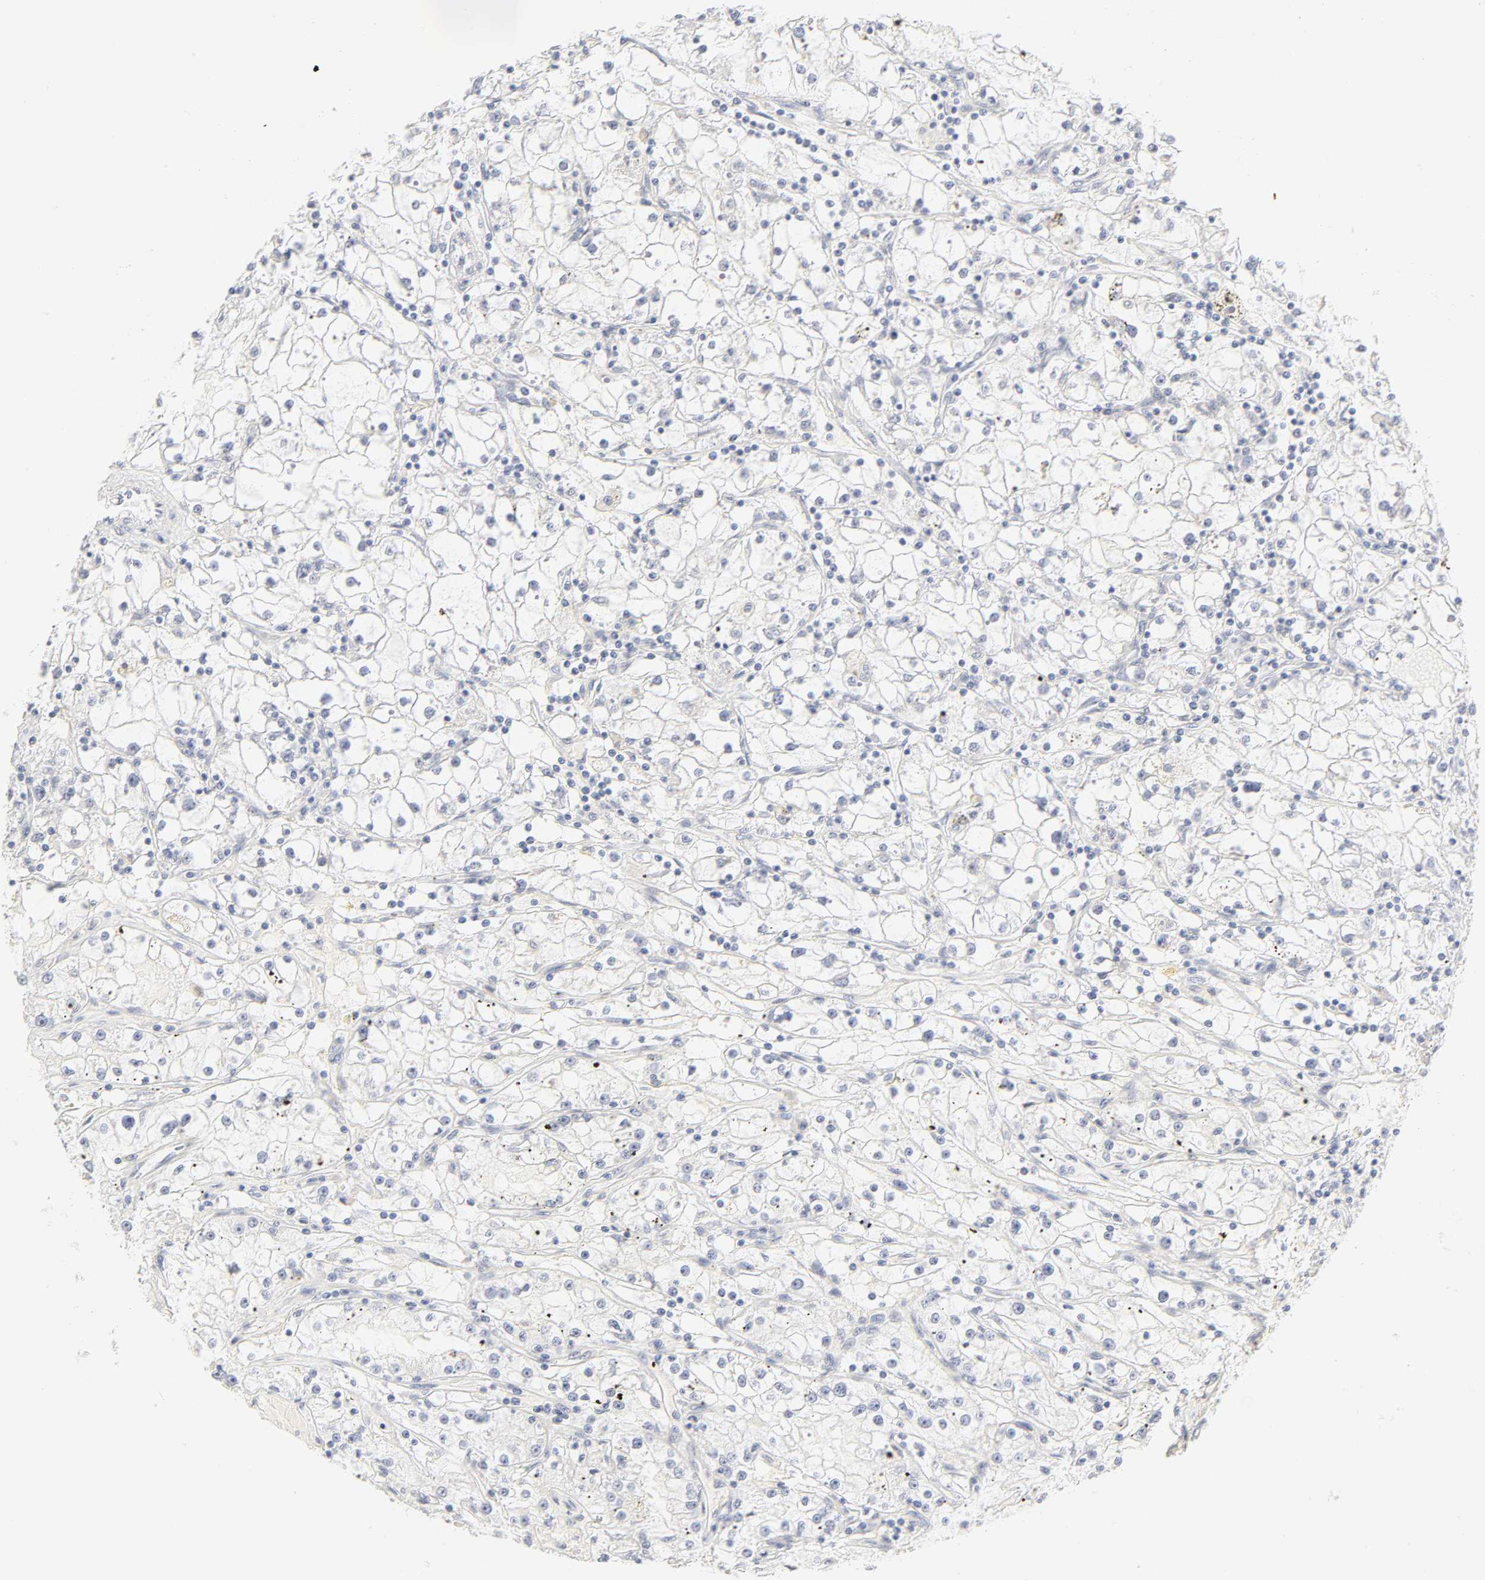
{"staining": {"intensity": "negative", "quantity": "none", "location": "none"}, "tissue": "renal cancer", "cell_type": "Tumor cells", "image_type": "cancer", "snomed": [{"axis": "morphology", "description": "Adenocarcinoma, NOS"}, {"axis": "topography", "description": "Kidney"}], "caption": "An image of adenocarcinoma (renal) stained for a protein exhibits no brown staining in tumor cells. Nuclei are stained in blue.", "gene": "MNAT1", "patient": {"sex": "male", "age": 56}}